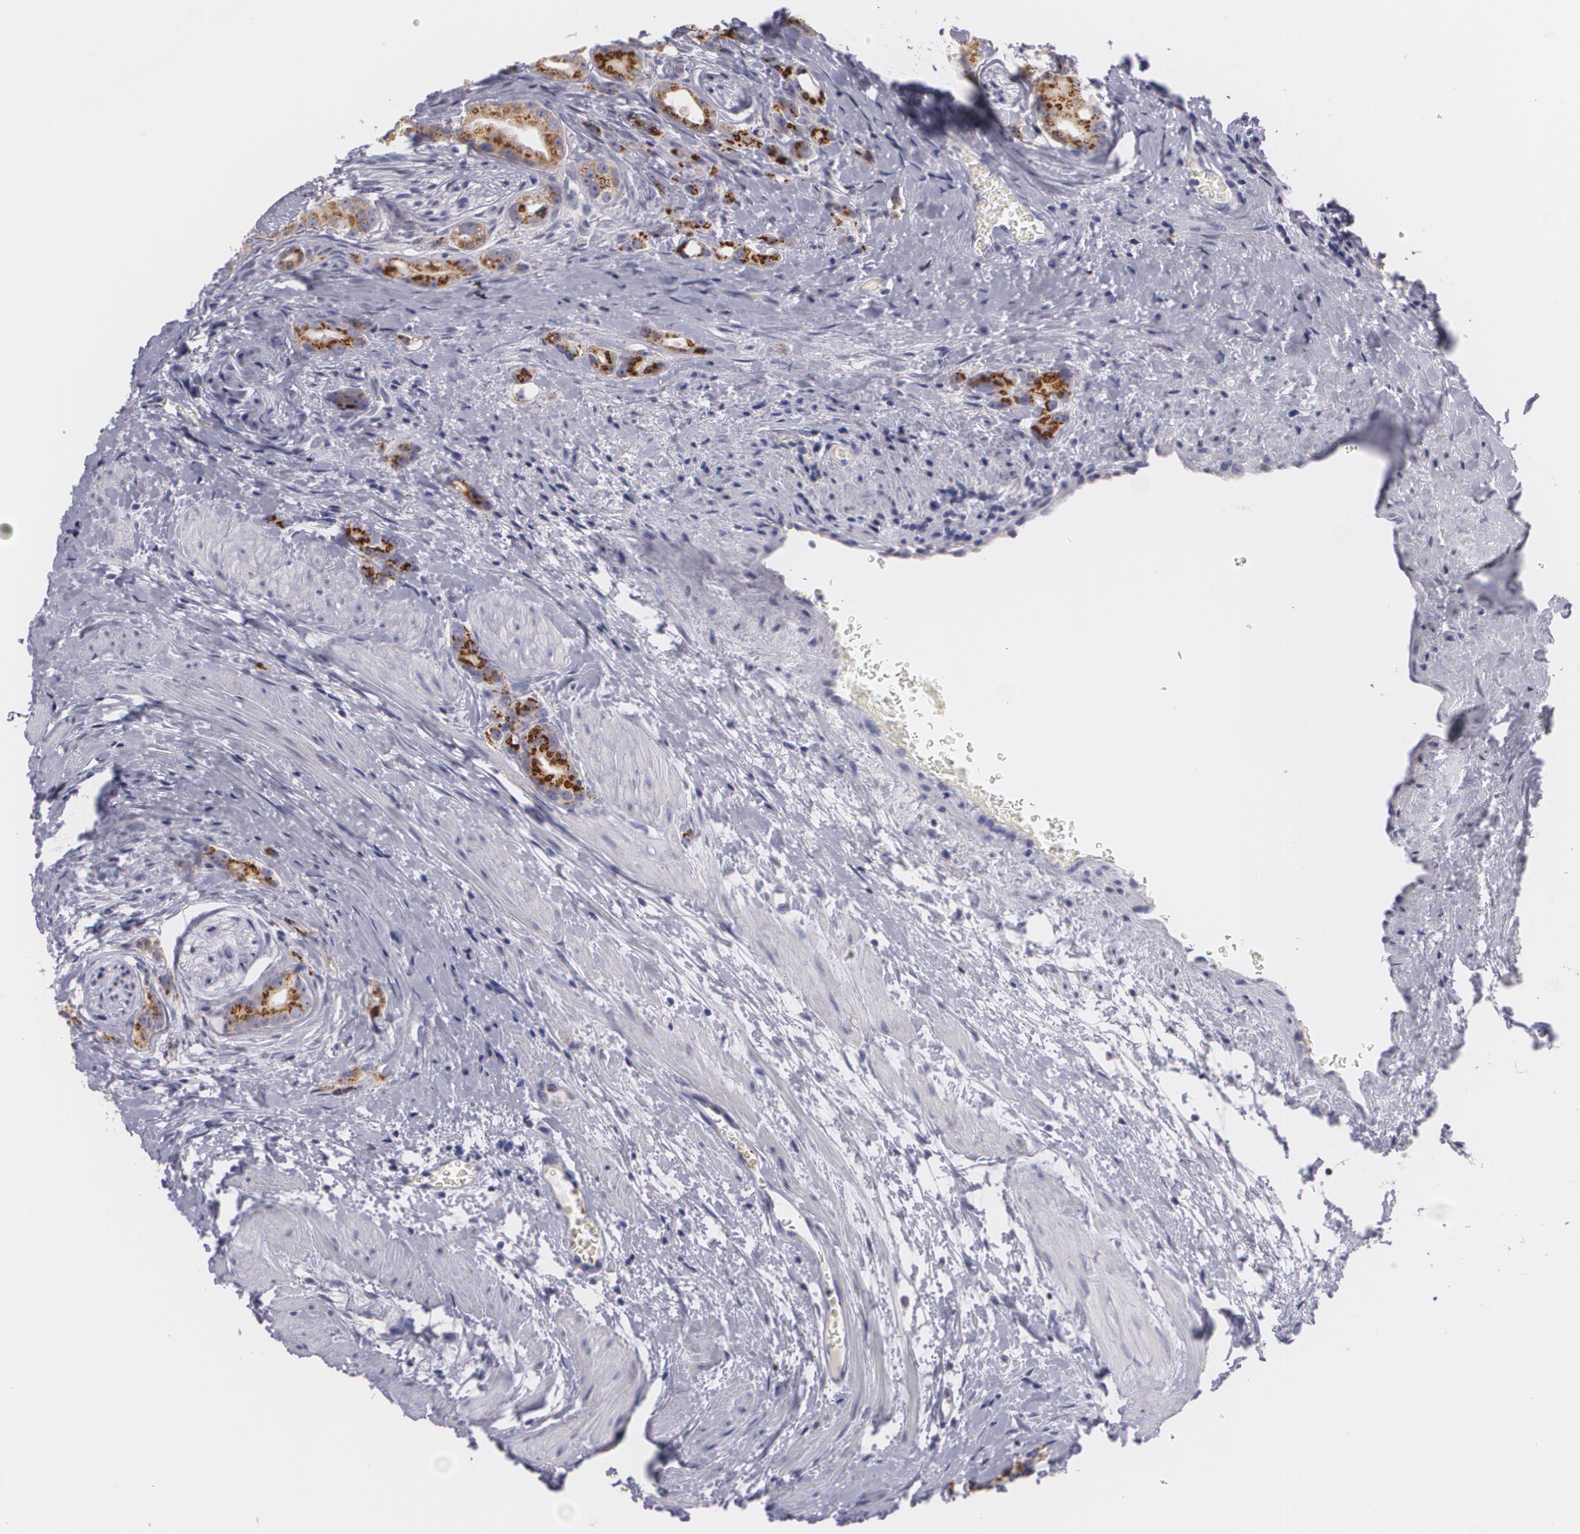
{"staining": {"intensity": "strong", "quantity": ">75%", "location": "cytoplasmic/membranous"}, "tissue": "prostate cancer", "cell_type": "Tumor cells", "image_type": "cancer", "snomed": [{"axis": "morphology", "description": "Adenocarcinoma, Medium grade"}, {"axis": "topography", "description": "Prostate"}], "caption": "Immunohistochemical staining of human prostate cancer reveals strong cytoplasmic/membranous protein positivity in approximately >75% of tumor cells.", "gene": "CILK1", "patient": {"sex": "male", "age": 59}}